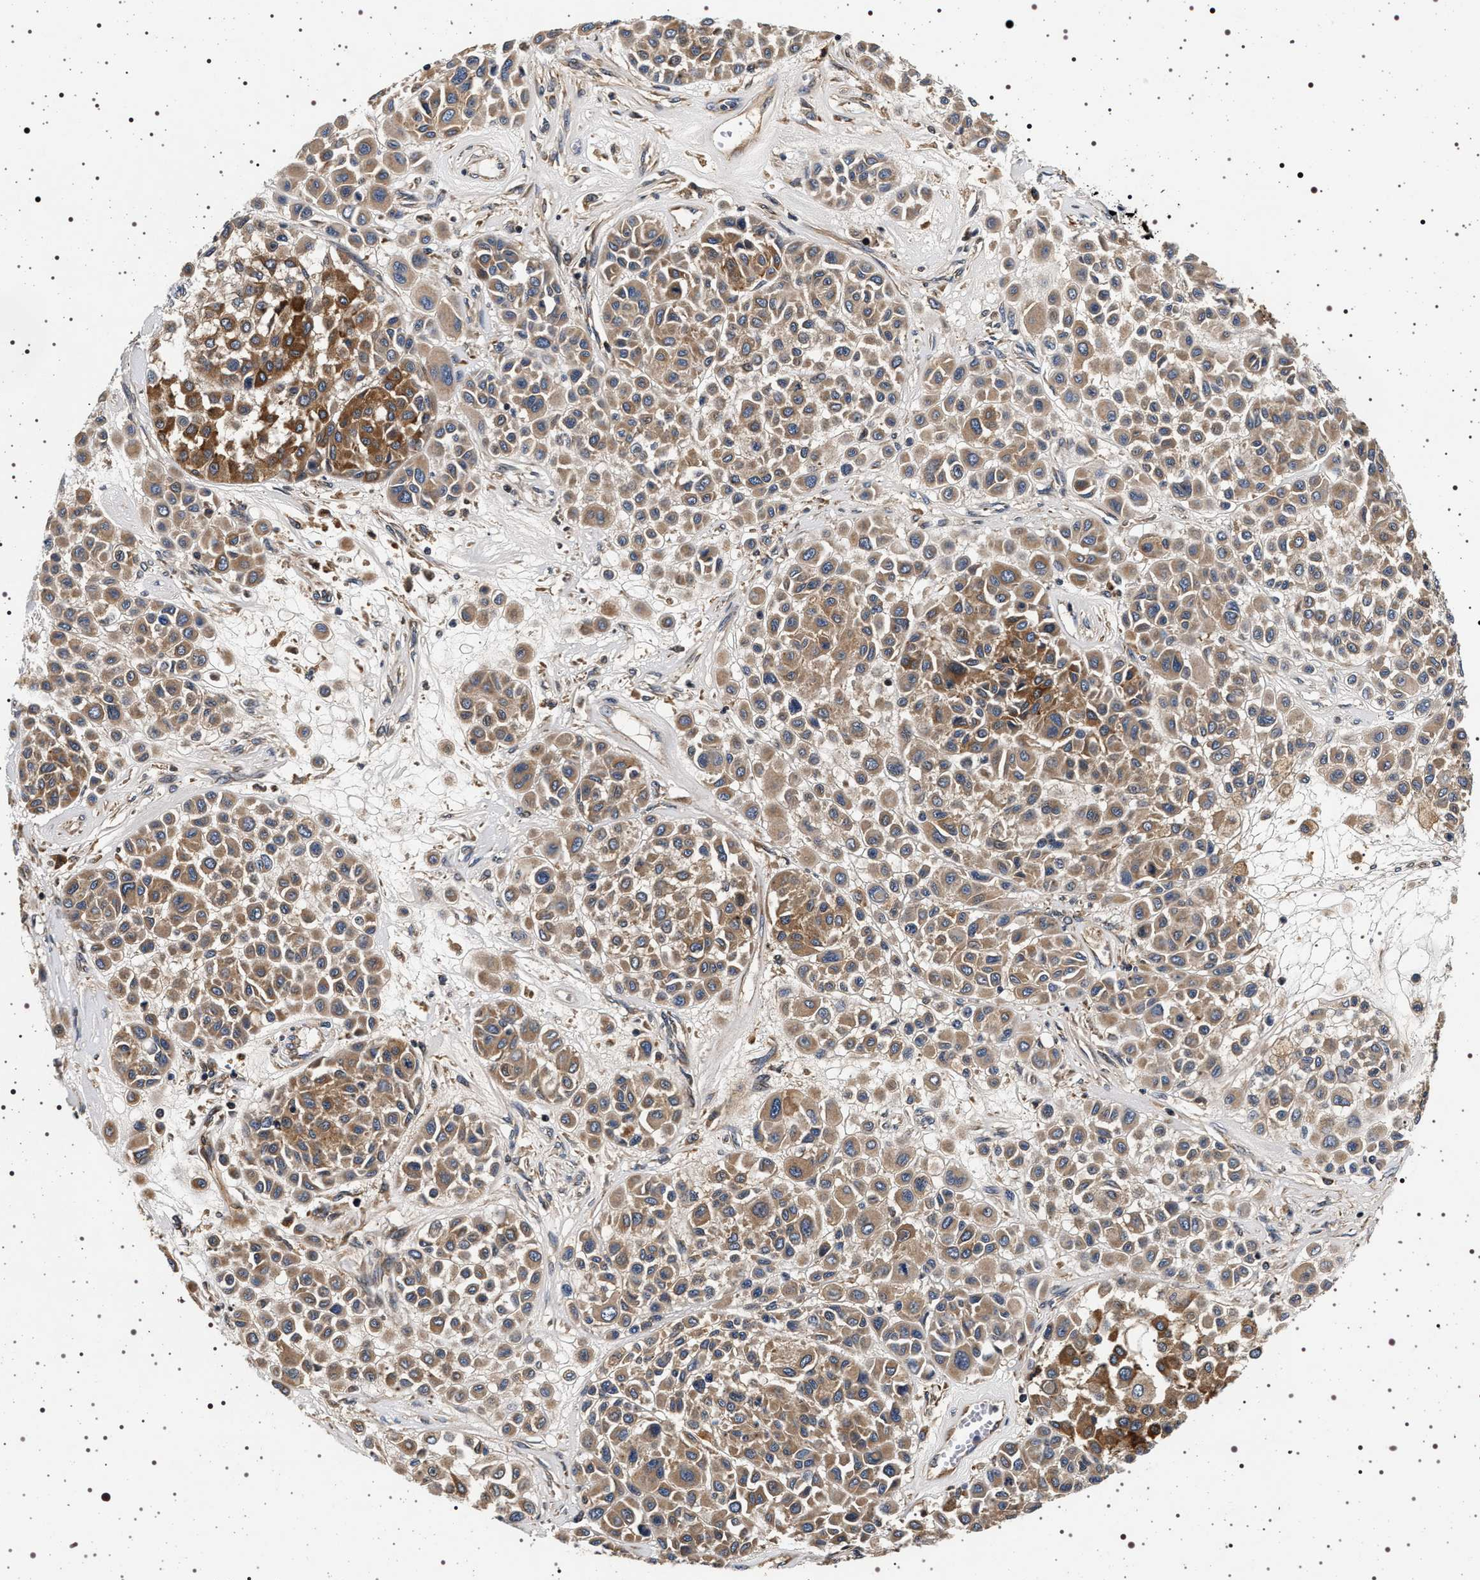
{"staining": {"intensity": "moderate", "quantity": ">75%", "location": "cytoplasmic/membranous"}, "tissue": "melanoma", "cell_type": "Tumor cells", "image_type": "cancer", "snomed": [{"axis": "morphology", "description": "Malignant melanoma, Metastatic site"}, {"axis": "topography", "description": "Soft tissue"}], "caption": "Immunohistochemical staining of human melanoma exhibits medium levels of moderate cytoplasmic/membranous protein expression in about >75% of tumor cells. (DAB IHC, brown staining for protein, blue staining for nuclei).", "gene": "DCBLD2", "patient": {"sex": "male", "age": 41}}